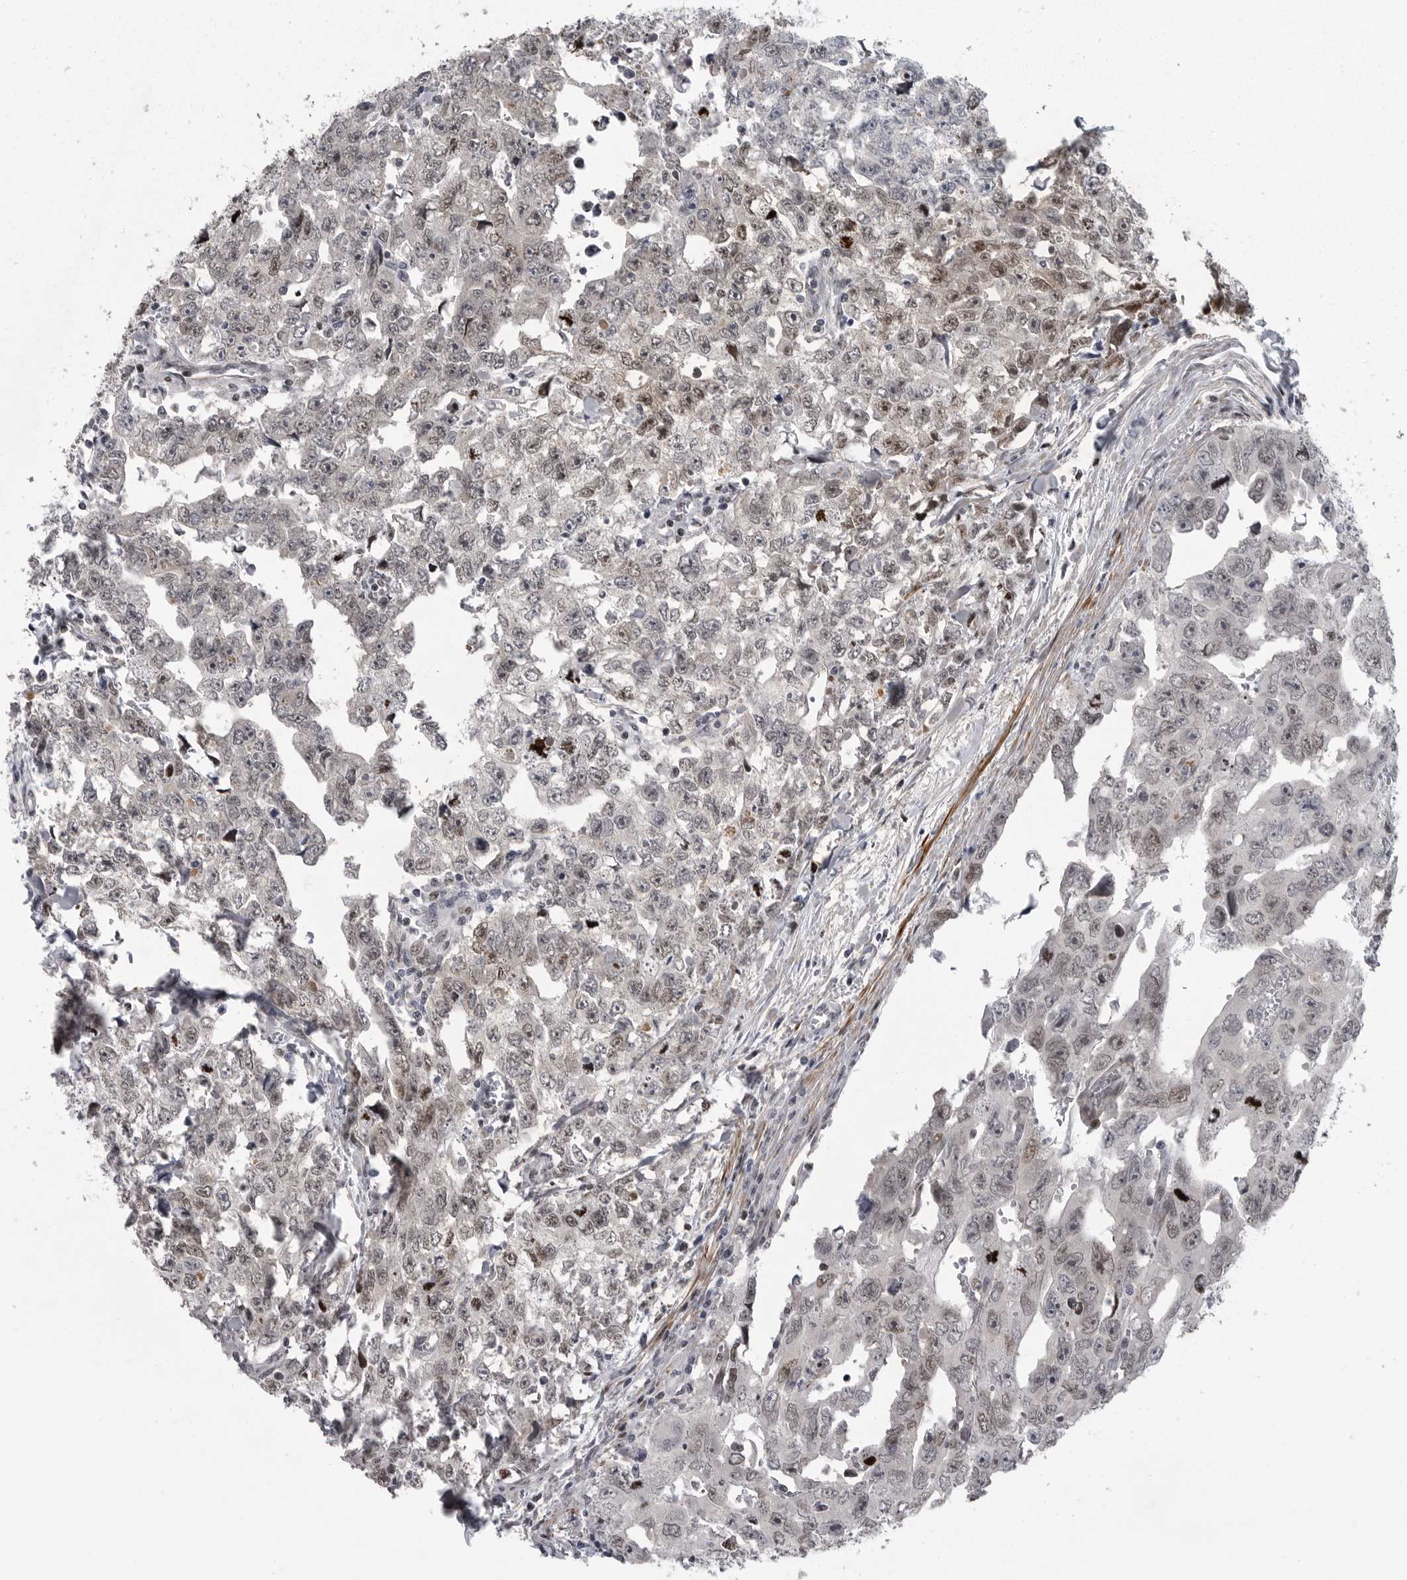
{"staining": {"intensity": "weak", "quantity": "<25%", "location": "nuclear"}, "tissue": "testis cancer", "cell_type": "Tumor cells", "image_type": "cancer", "snomed": [{"axis": "morphology", "description": "Carcinoma, Embryonal, NOS"}, {"axis": "topography", "description": "Testis"}], "caption": "Tumor cells show no significant expression in testis cancer (embryonal carcinoma). The staining was performed using DAB to visualize the protein expression in brown, while the nuclei were stained in blue with hematoxylin (Magnification: 20x).", "gene": "HMGN3", "patient": {"sex": "male", "age": 28}}